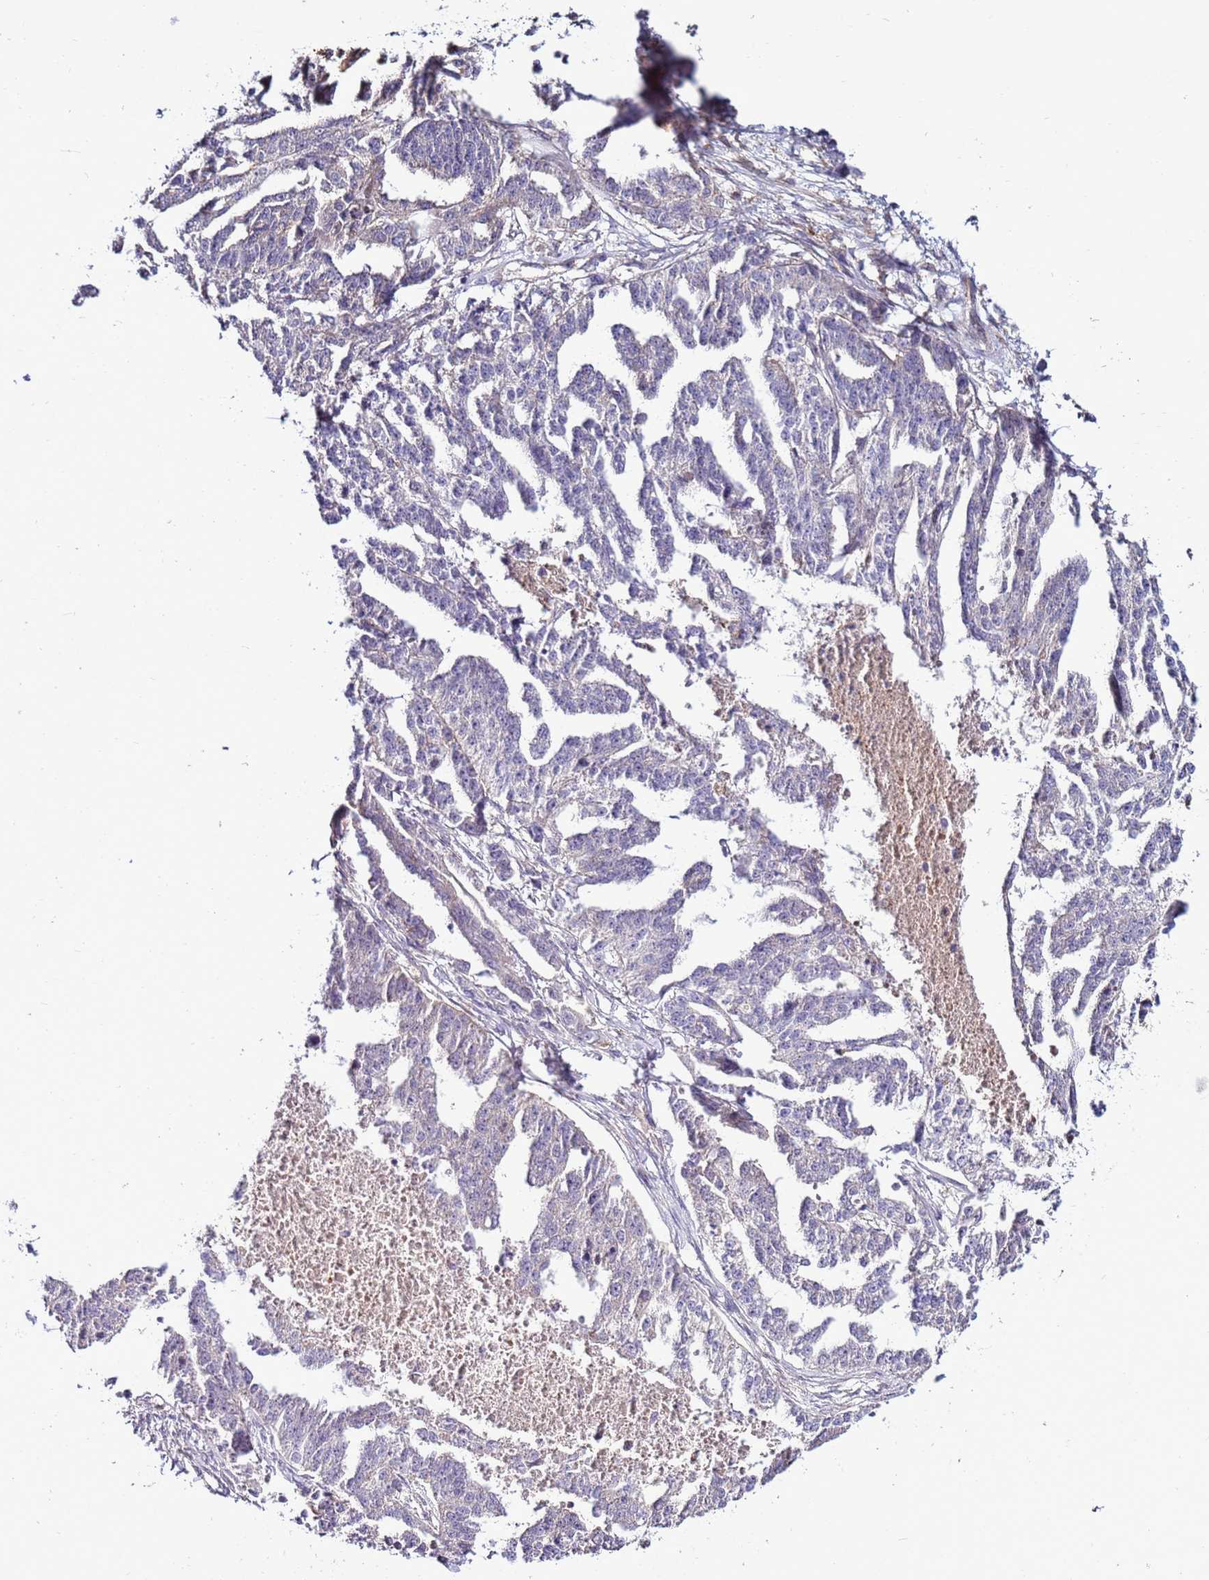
{"staining": {"intensity": "negative", "quantity": "none", "location": "none"}, "tissue": "ovarian cancer", "cell_type": "Tumor cells", "image_type": "cancer", "snomed": [{"axis": "morphology", "description": "Cystadenocarcinoma, serous, NOS"}, {"axis": "topography", "description": "Ovary"}], "caption": "A photomicrograph of ovarian cancer (serous cystadenocarcinoma) stained for a protein reveals no brown staining in tumor cells. (Brightfield microscopy of DAB IHC at high magnification).", "gene": "ZNF624", "patient": {"sex": "female", "age": 58}}